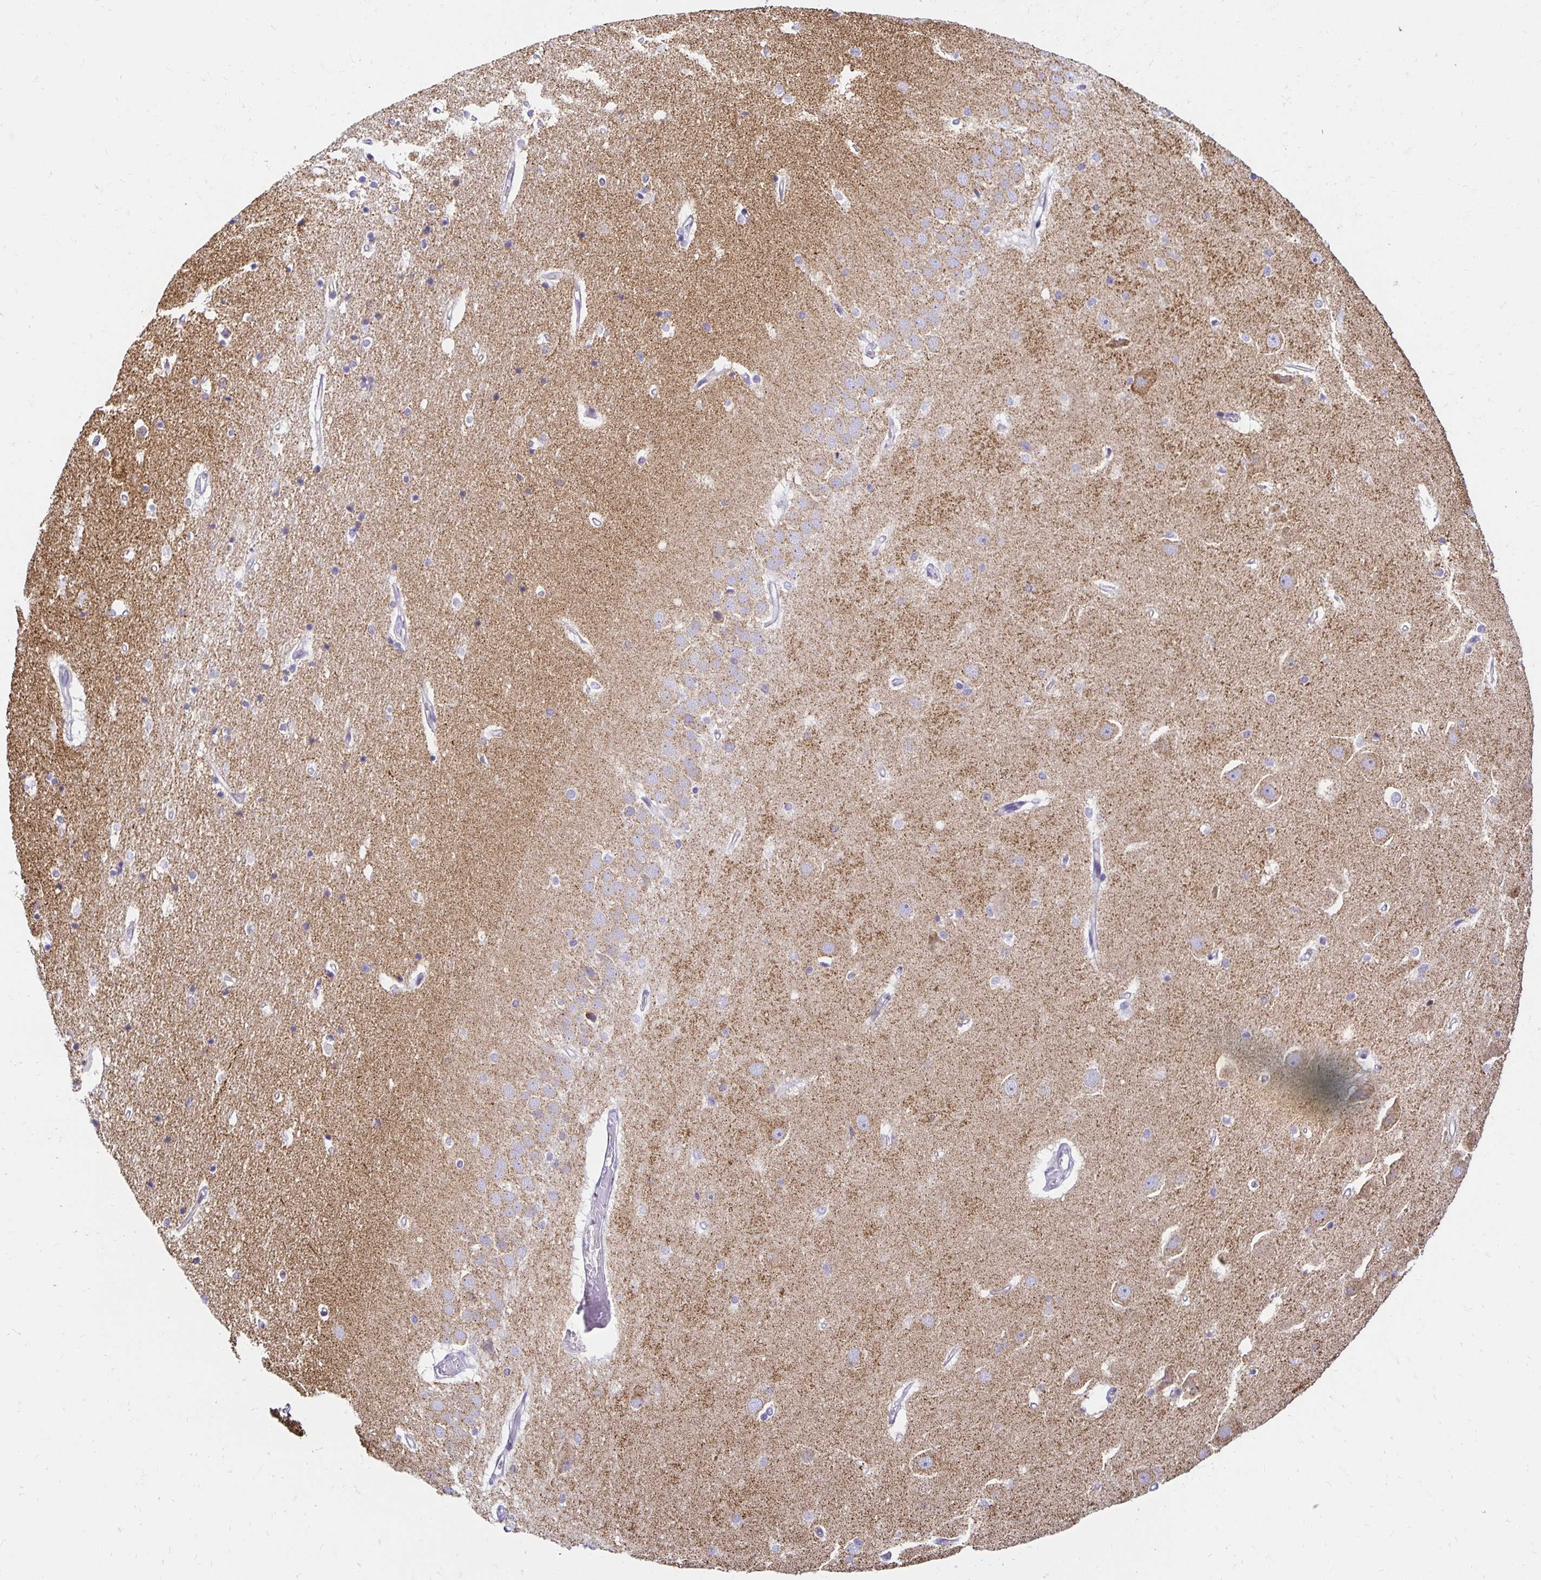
{"staining": {"intensity": "negative", "quantity": "none", "location": "none"}, "tissue": "hippocampus", "cell_type": "Glial cells", "image_type": "normal", "snomed": [{"axis": "morphology", "description": "Normal tissue, NOS"}, {"axis": "topography", "description": "Hippocampus"}], "caption": "Micrograph shows no significant protein expression in glial cells of unremarkable hippocampus. (DAB immunohistochemistry with hematoxylin counter stain).", "gene": "PLAAT2", "patient": {"sex": "male", "age": 63}}